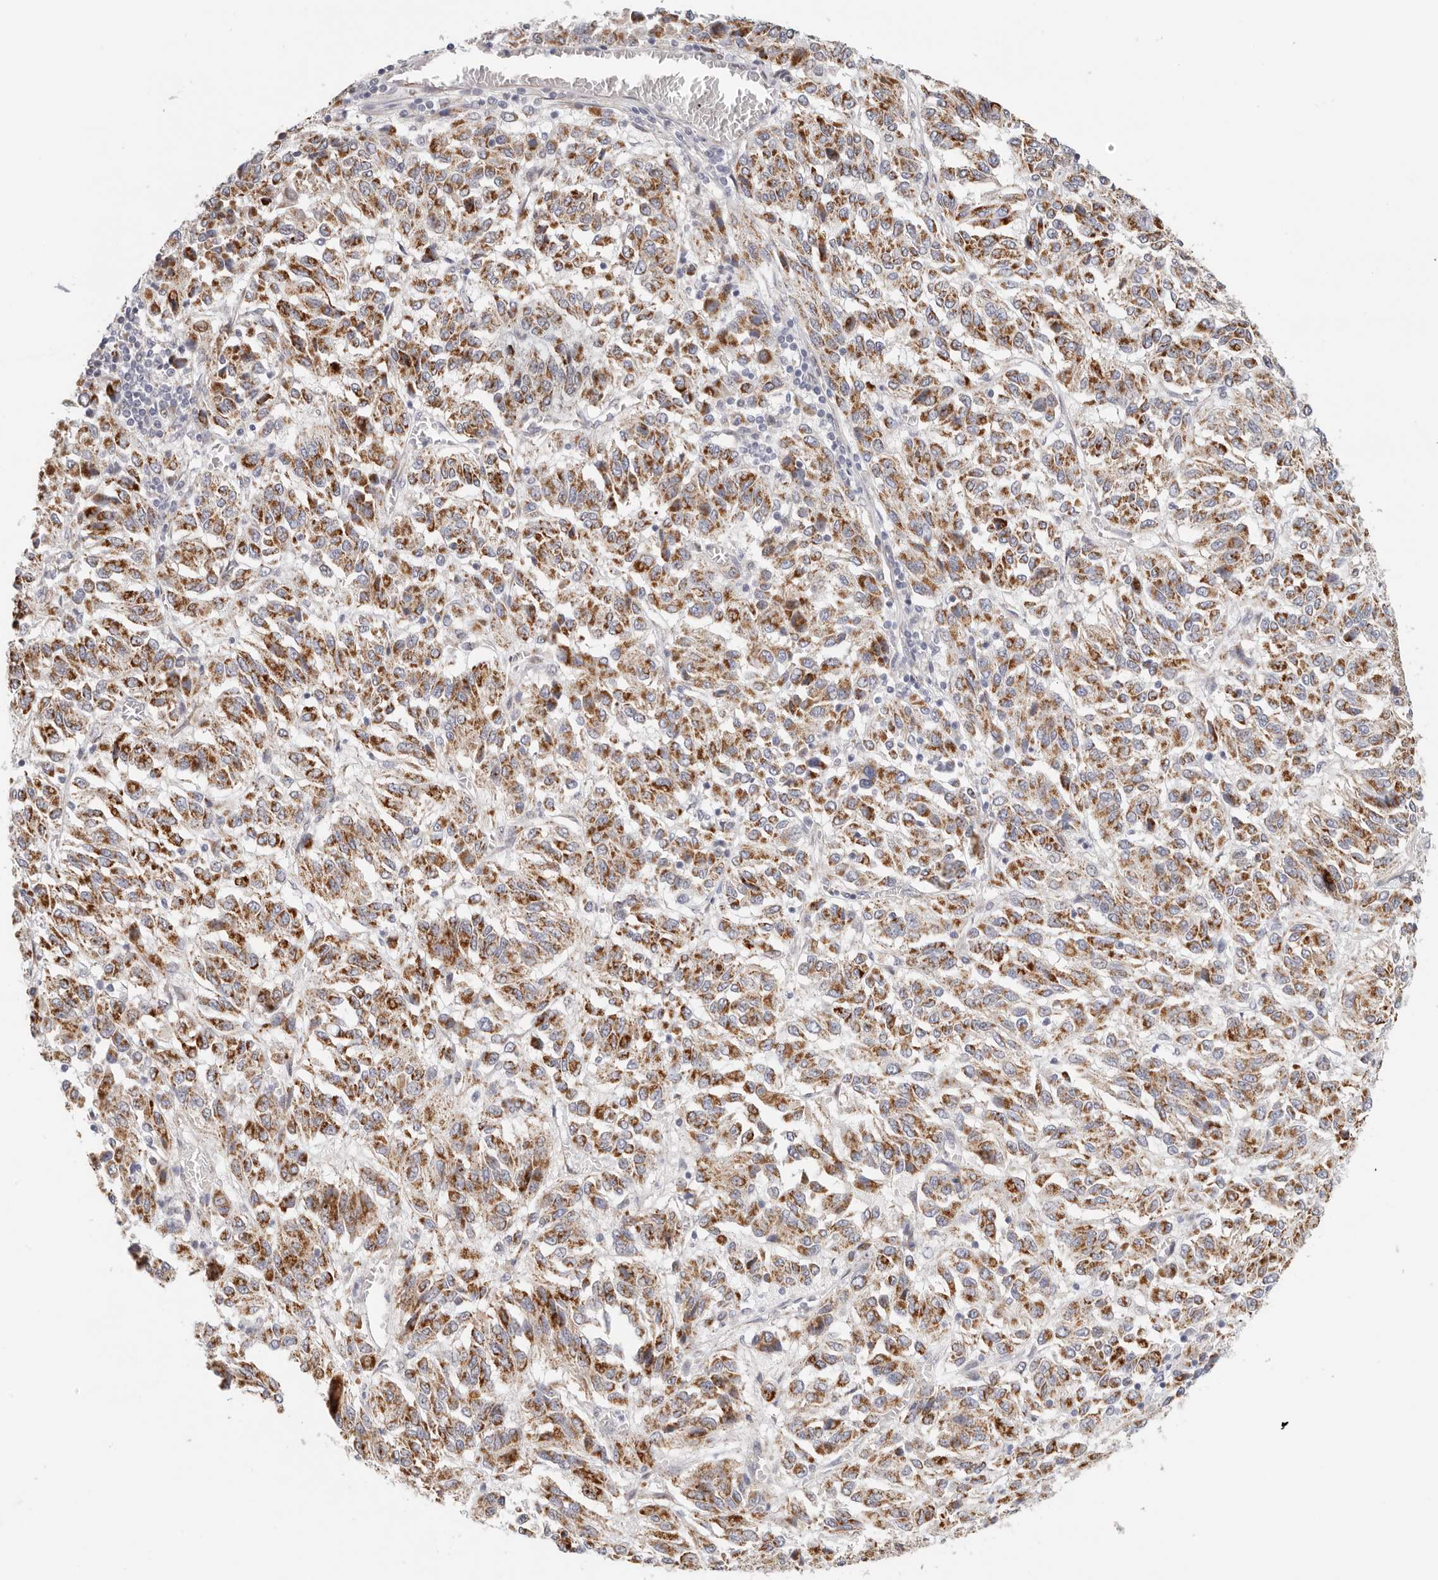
{"staining": {"intensity": "strong", "quantity": "25%-75%", "location": "cytoplasmic/membranous"}, "tissue": "melanoma", "cell_type": "Tumor cells", "image_type": "cancer", "snomed": [{"axis": "morphology", "description": "Malignant melanoma, Metastatic site"}, {"axis": "topography", "description": "Lung"}], "caption": "The photomicrograph exhibits immunohistochemical staining of melanoma. There is strong cytoplasmic/membranous positivity is identified in approximately 25%-75% of tumor cells.", "gene": "AFDN", "patient": {"sex": "male", "age": 64}}